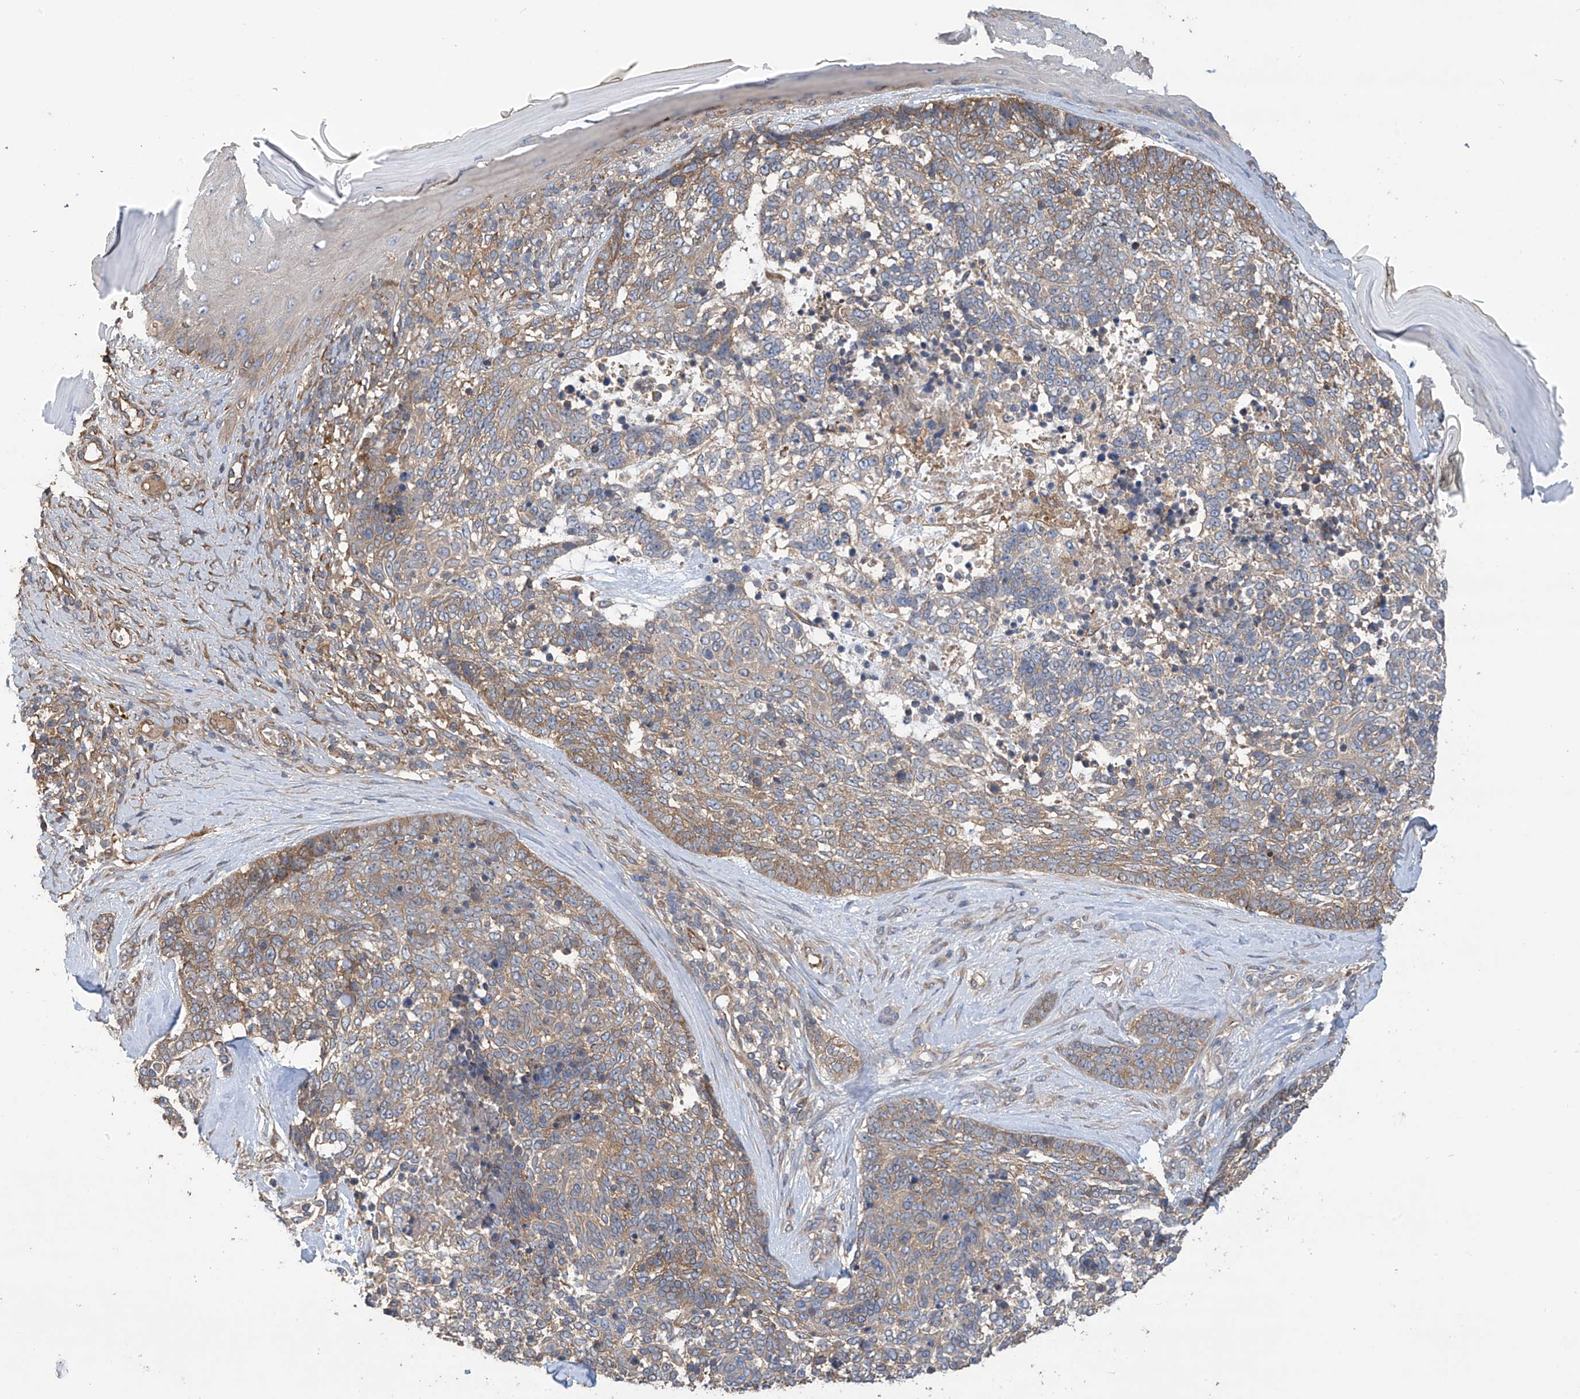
{"staining": {"intensity": "moderate", "quantity": "25%-75%", "location": "cytoplasmic/membranous"}, "tissue": "skin cancer", "cell_type": "Tumor cells", "image_type": "cancer", "snomed": [{"axis": "morphology", "description": "Basal cell carcinoma"}, {"axis": "topography", "description": "Skin"}], "caption": "Brown immunohistochemical staining in human skin cancer (basal cell carcinoma) reveals moderate cytoplasmic/membranous positivity in about 25%-75% of tumor cells.", "gene": "PHACTR4", "patient": {"sex": "female", "age": 81}}